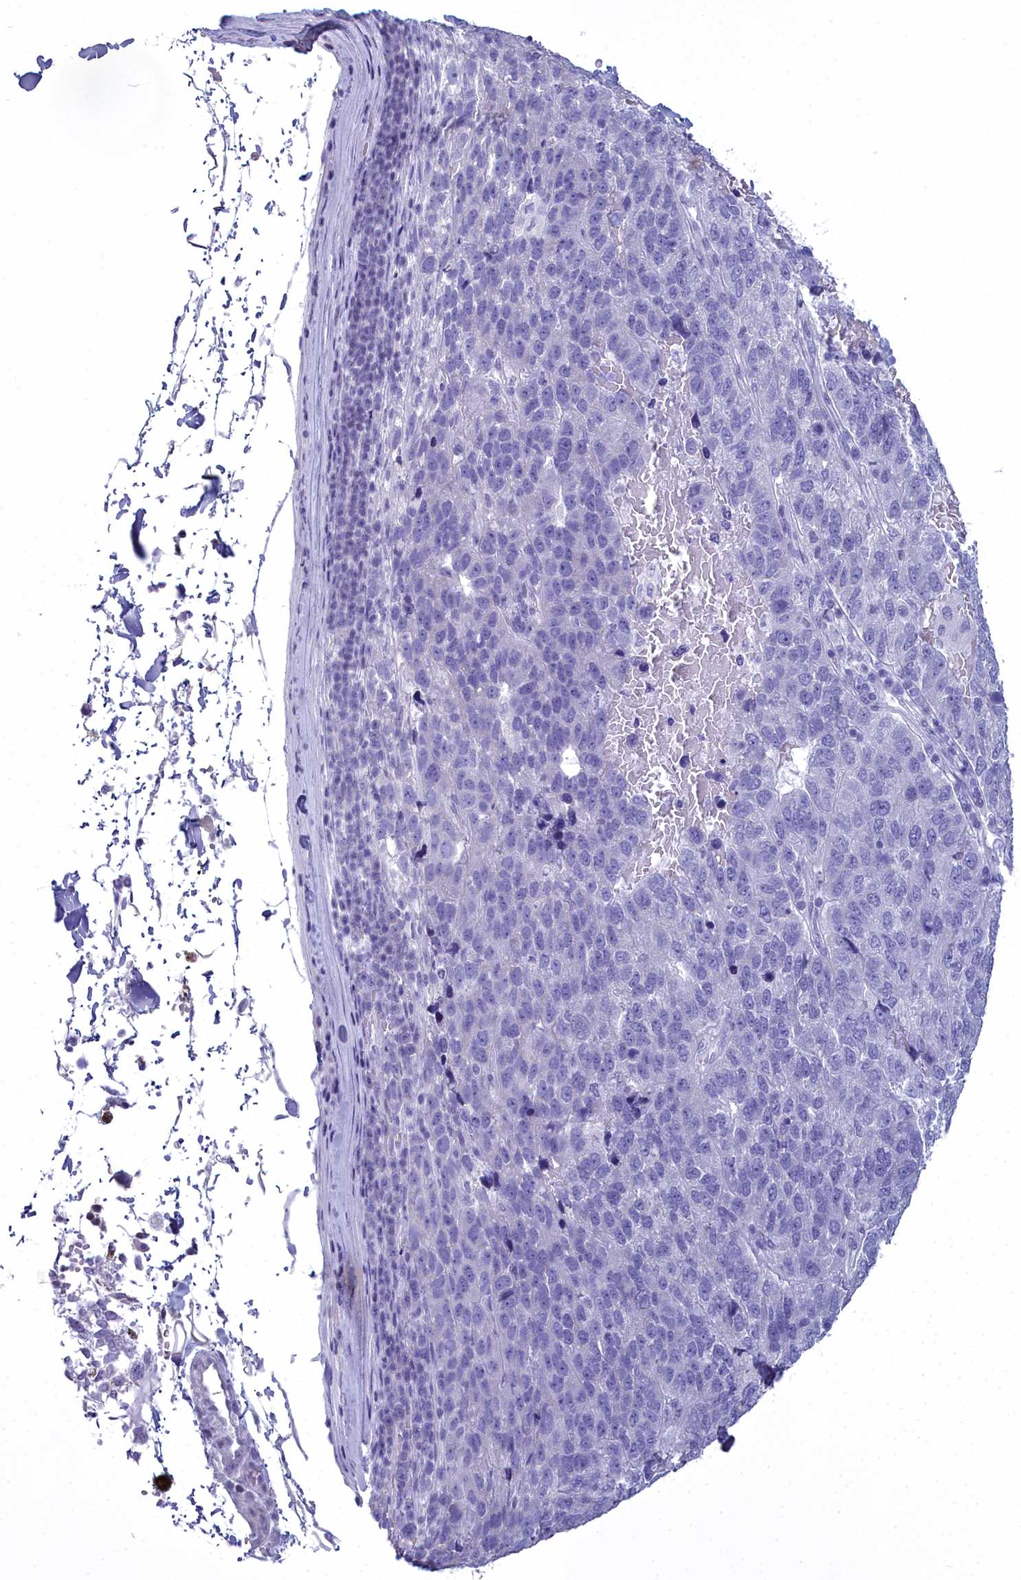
{"staining": {"intensity": "negative", "quantity": "none", "location": "none"}, "tissue": "pancreatic cancer", "cell_type": "Tumor cells", "image_type": "cancer", "snomed": [{"axis": "morphology", "description": "Adenocarcinoma, NOS"}, {"axis": "topography", "description": "Pancreas"}], "caption": "A histopathology image of human pancreatic adenocarcinoma is negative for staining in tumor cells.", "gene": "MAP6", "patient": {"sex": "female", "age": 61}}